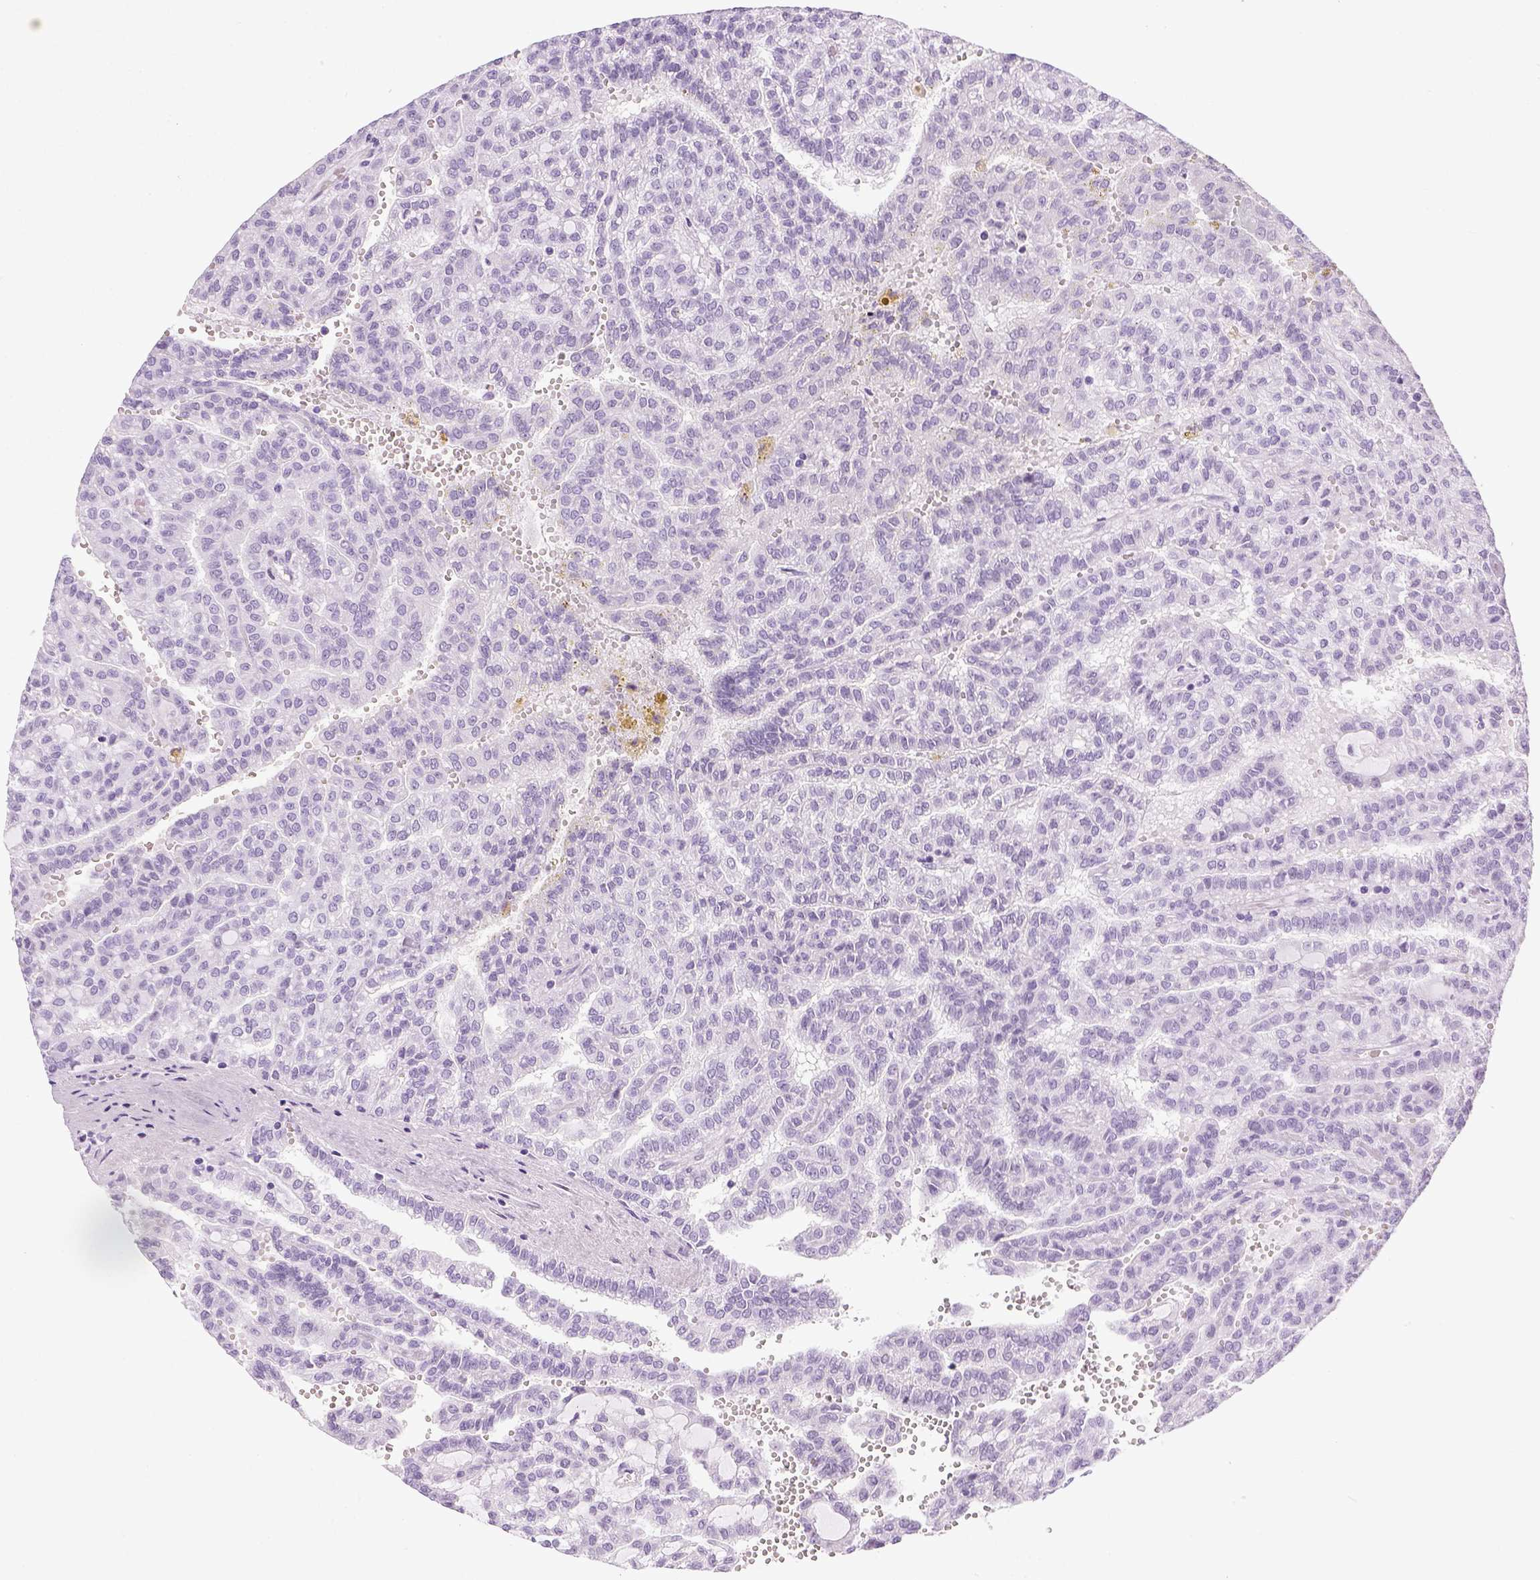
{"staining": {"intensity": "negative", "quantity": "none", "location": "none"}, "tissue": "renal cancer", "cell_type": "Tumor cells", "image_type": "cancer", "snomed": [{"axis": "morphology", "description": "Adenocarcinoma, NOS"}, {"axis": "topography", "description": "Kidney"}], "caption": "Tumor cells show no significant staining in renal adenocarcinoma.", "gene": "LGSN", "patient": {"sex": "male", "age": 63}}